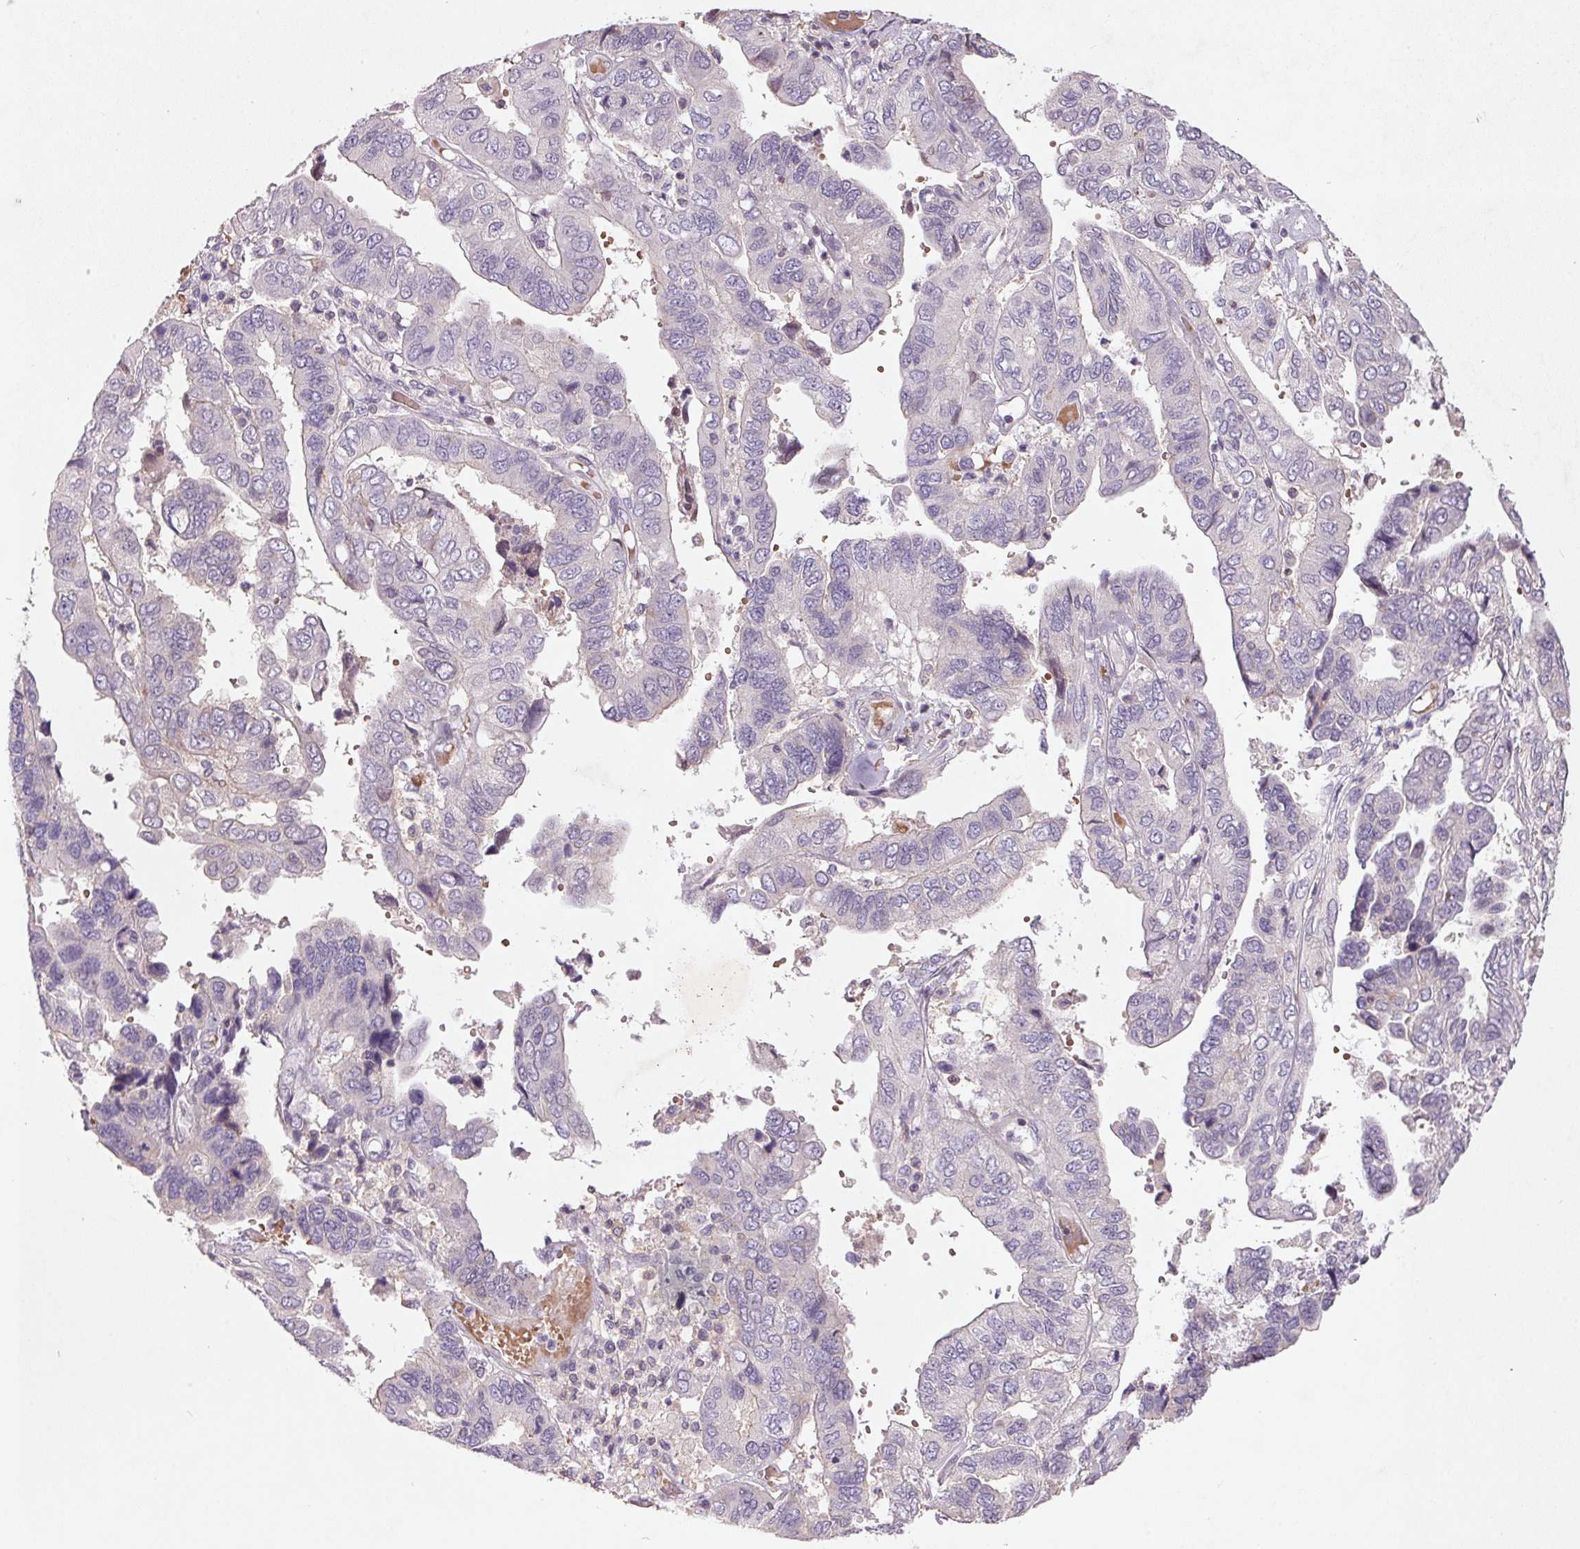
{"staining": {"intensity": "negative", "quantity": "none", "location": "none"}, "tissue": "ovarian cancer", "cell_type": "Tumor cells", "image_type": "cancer", "snomed": [{"axis": "morphology", "description": "Cystadenocarcinoma, serous, NOS"}, {"axis": "topography", "description": "Ovary"}], "caption": "High magnification brightfield microscopy of serous cystadenocarcinoma (ovarian) stained with DAB (3,3'-diaminobenzidine) (brown) and counterstained with hematoxylin (blue): tumor cells show no significant expression.", "gene": "KCNK15", "patient": {"sex": "female", "age": 79}}